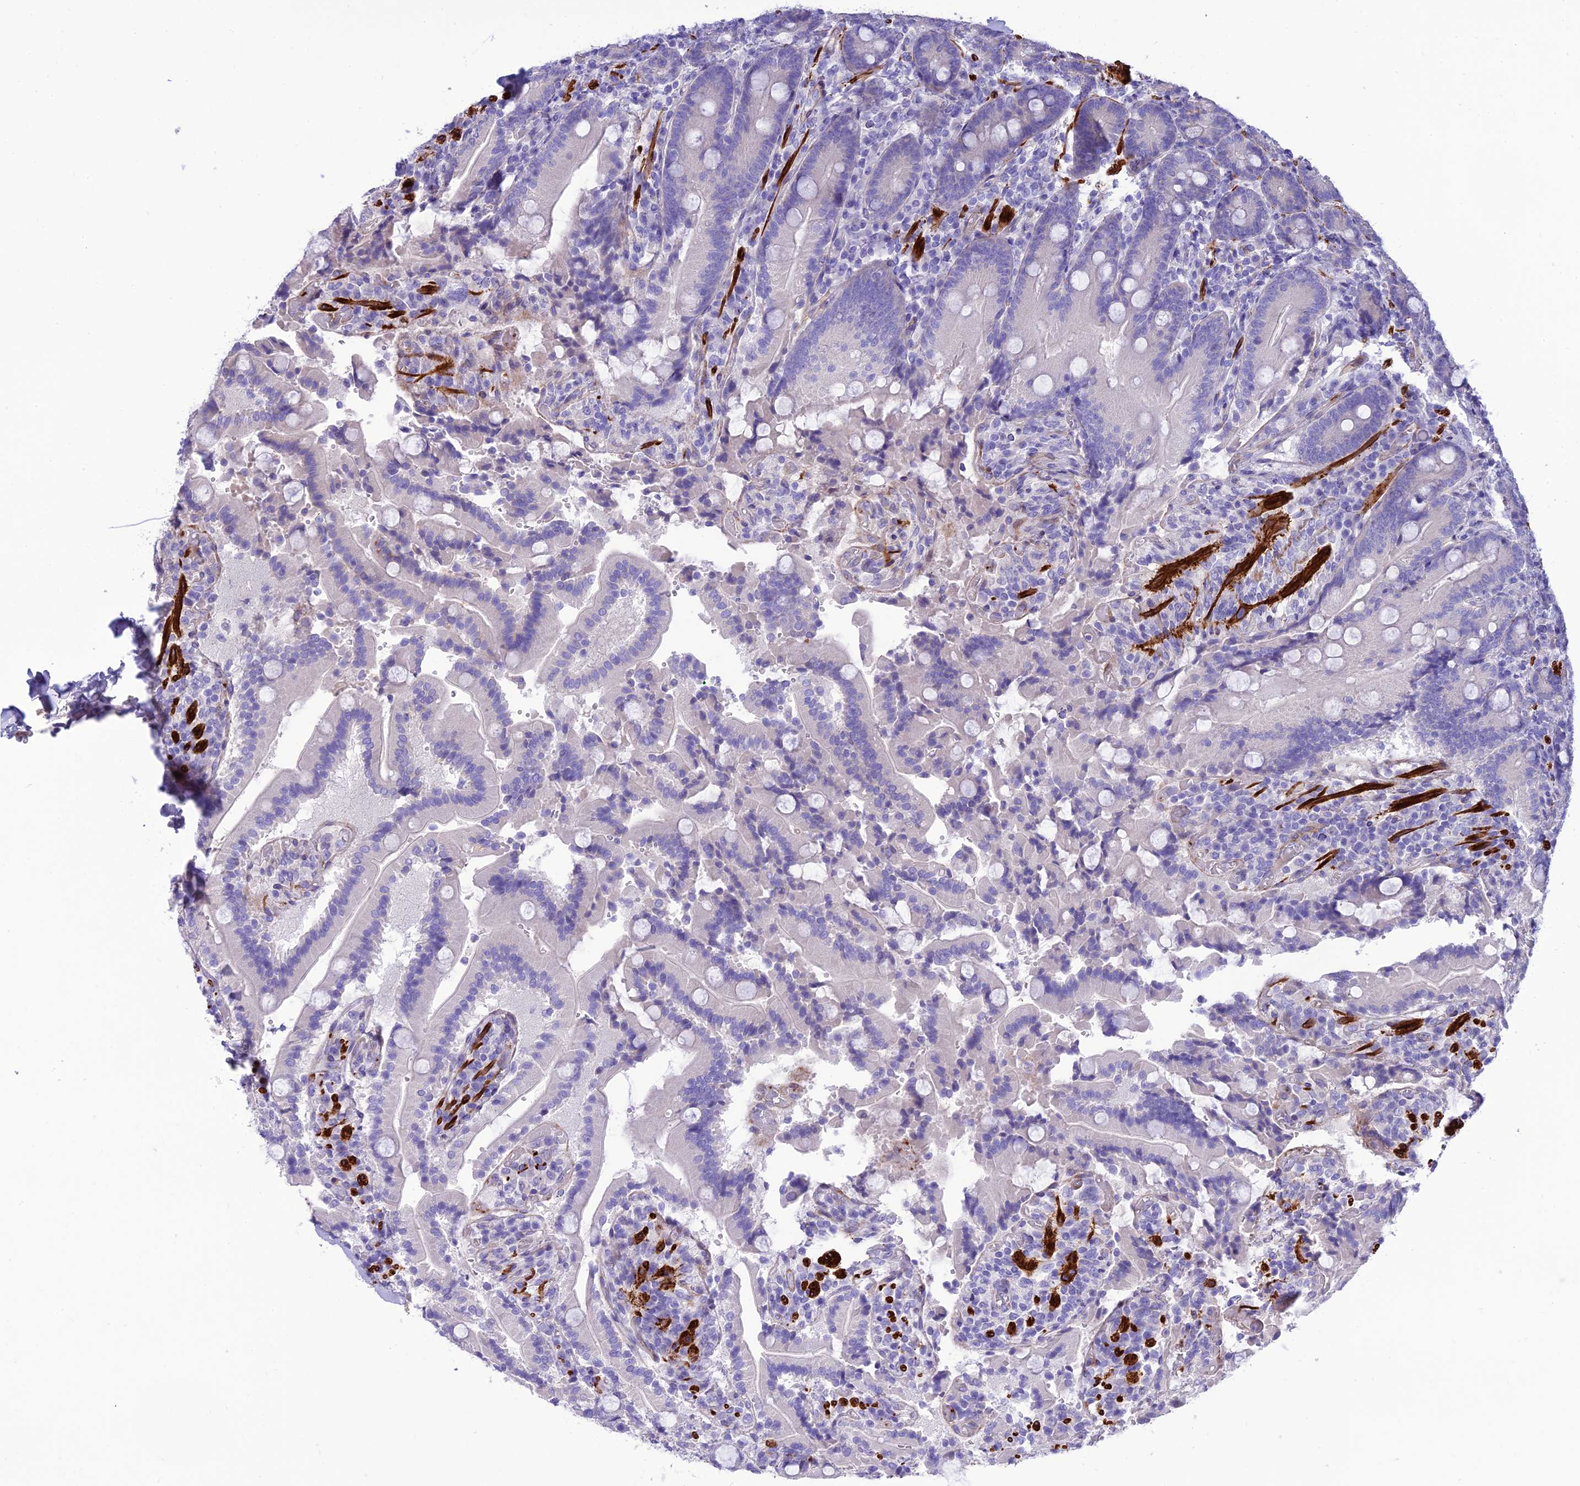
{"staining": {"intensity": "negative", "quantity": "none", "location": "none"}, "tissue": "duodenum", "cell_type": "Glandular cells", "image_type": "normal", "snomed": [{"axis": "morphology", "description": "Normal tissue, NOS"}, {"axis": "topography", "description": "Duodenum"}], "caption": "The immunohistochemistry (IHC) micrograph has no significant staining in glandular cells of duodenum.", "gene": "FRA10AC1", "patient": {"sex": "female", "age": 62}}